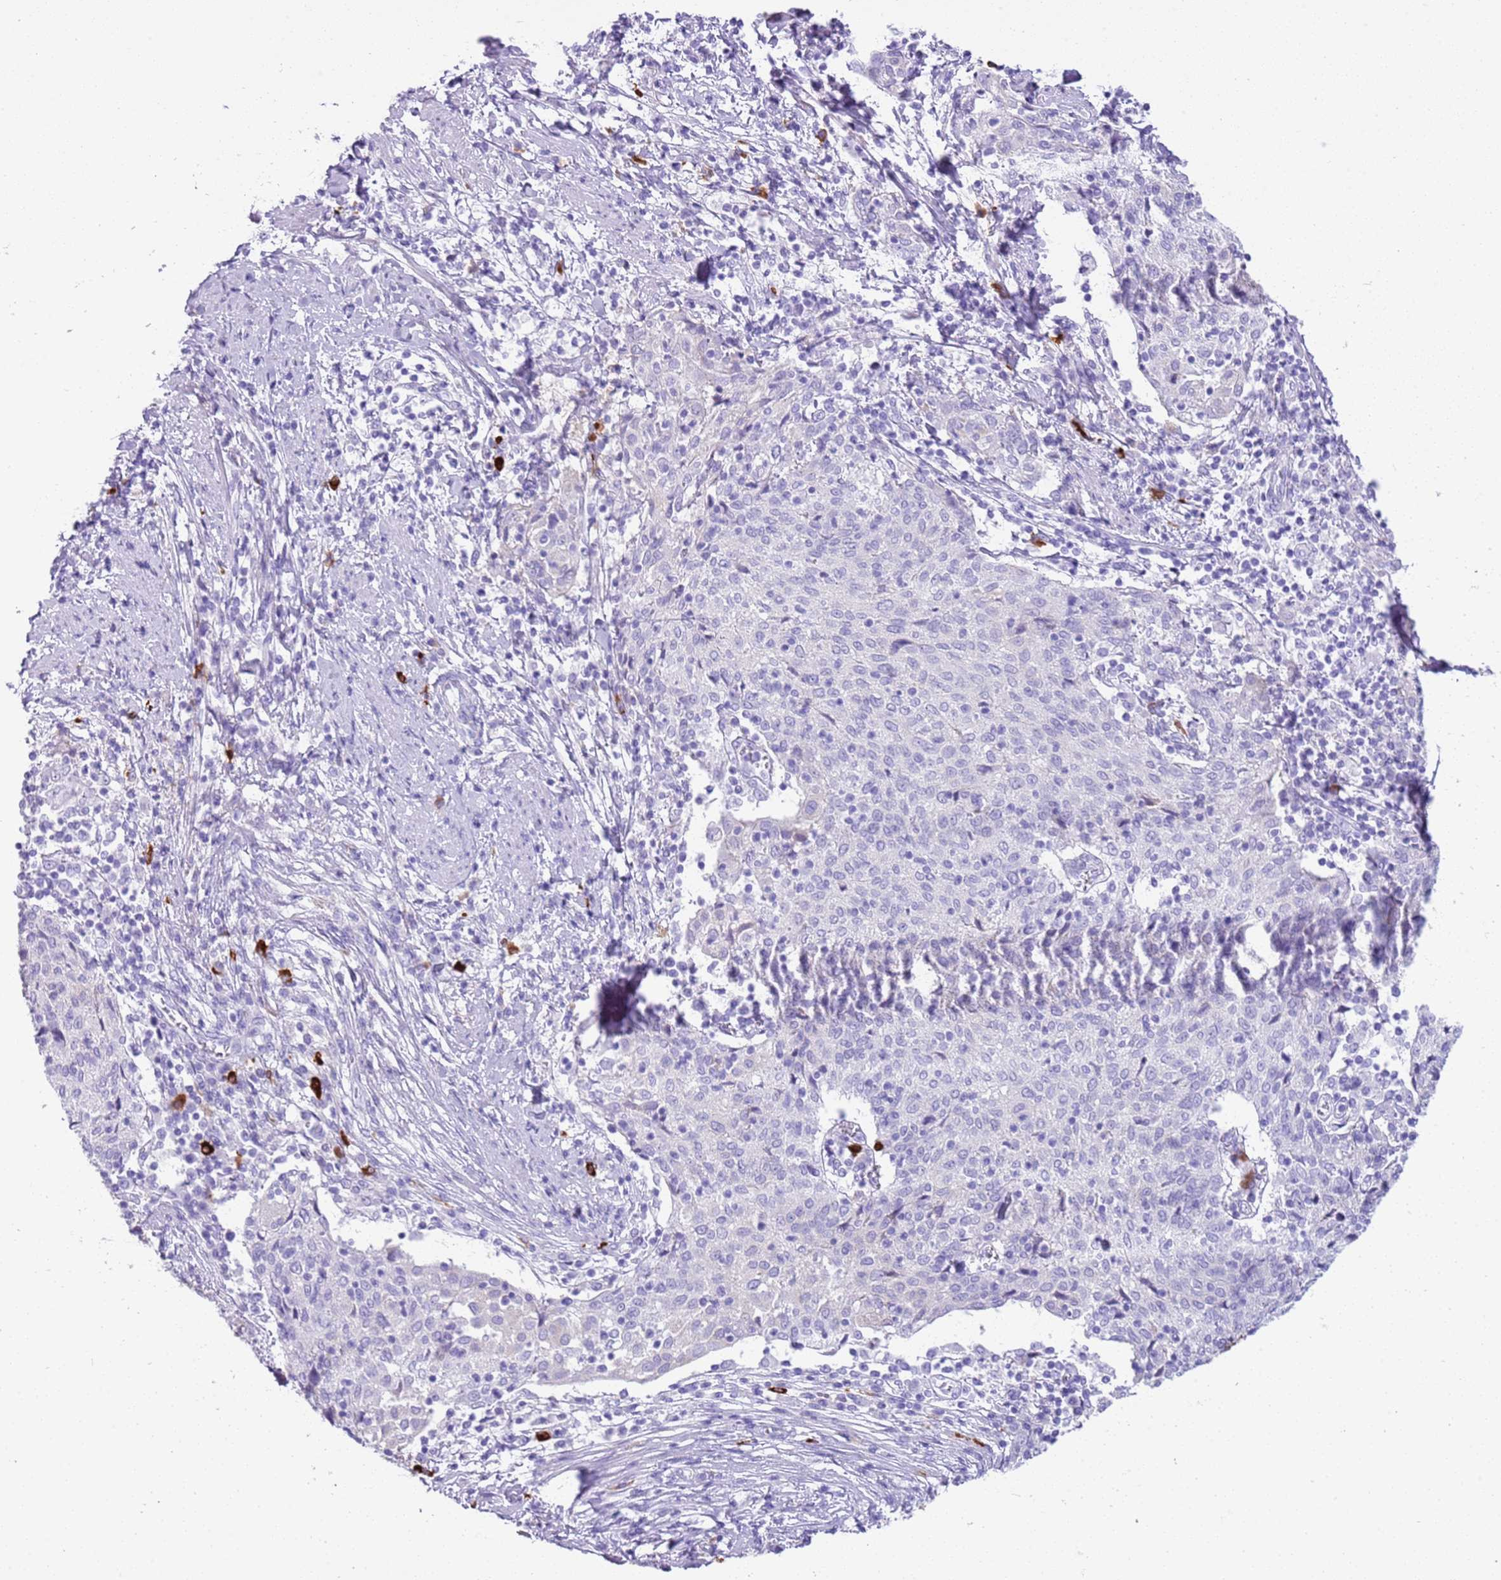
{"staining": {"intensity": "negative", "quantity": "none", "location": "none"}, "tissue": "cervical cancer", "cell_type": "Tumor cells", "image_type": "cancer", "snomed": [{"axis": "morphology", "description": "Squamous cell carcinoma, NOS"}, {"axis": "topography", "description": "Cervix"}], "caption": "Immunohistochemical staining of cervical cancer demonstrates no significant positivity in tumor cells.", "gene": "IGKV3D-11", "patient": {"sex": "female", "age": 52}}